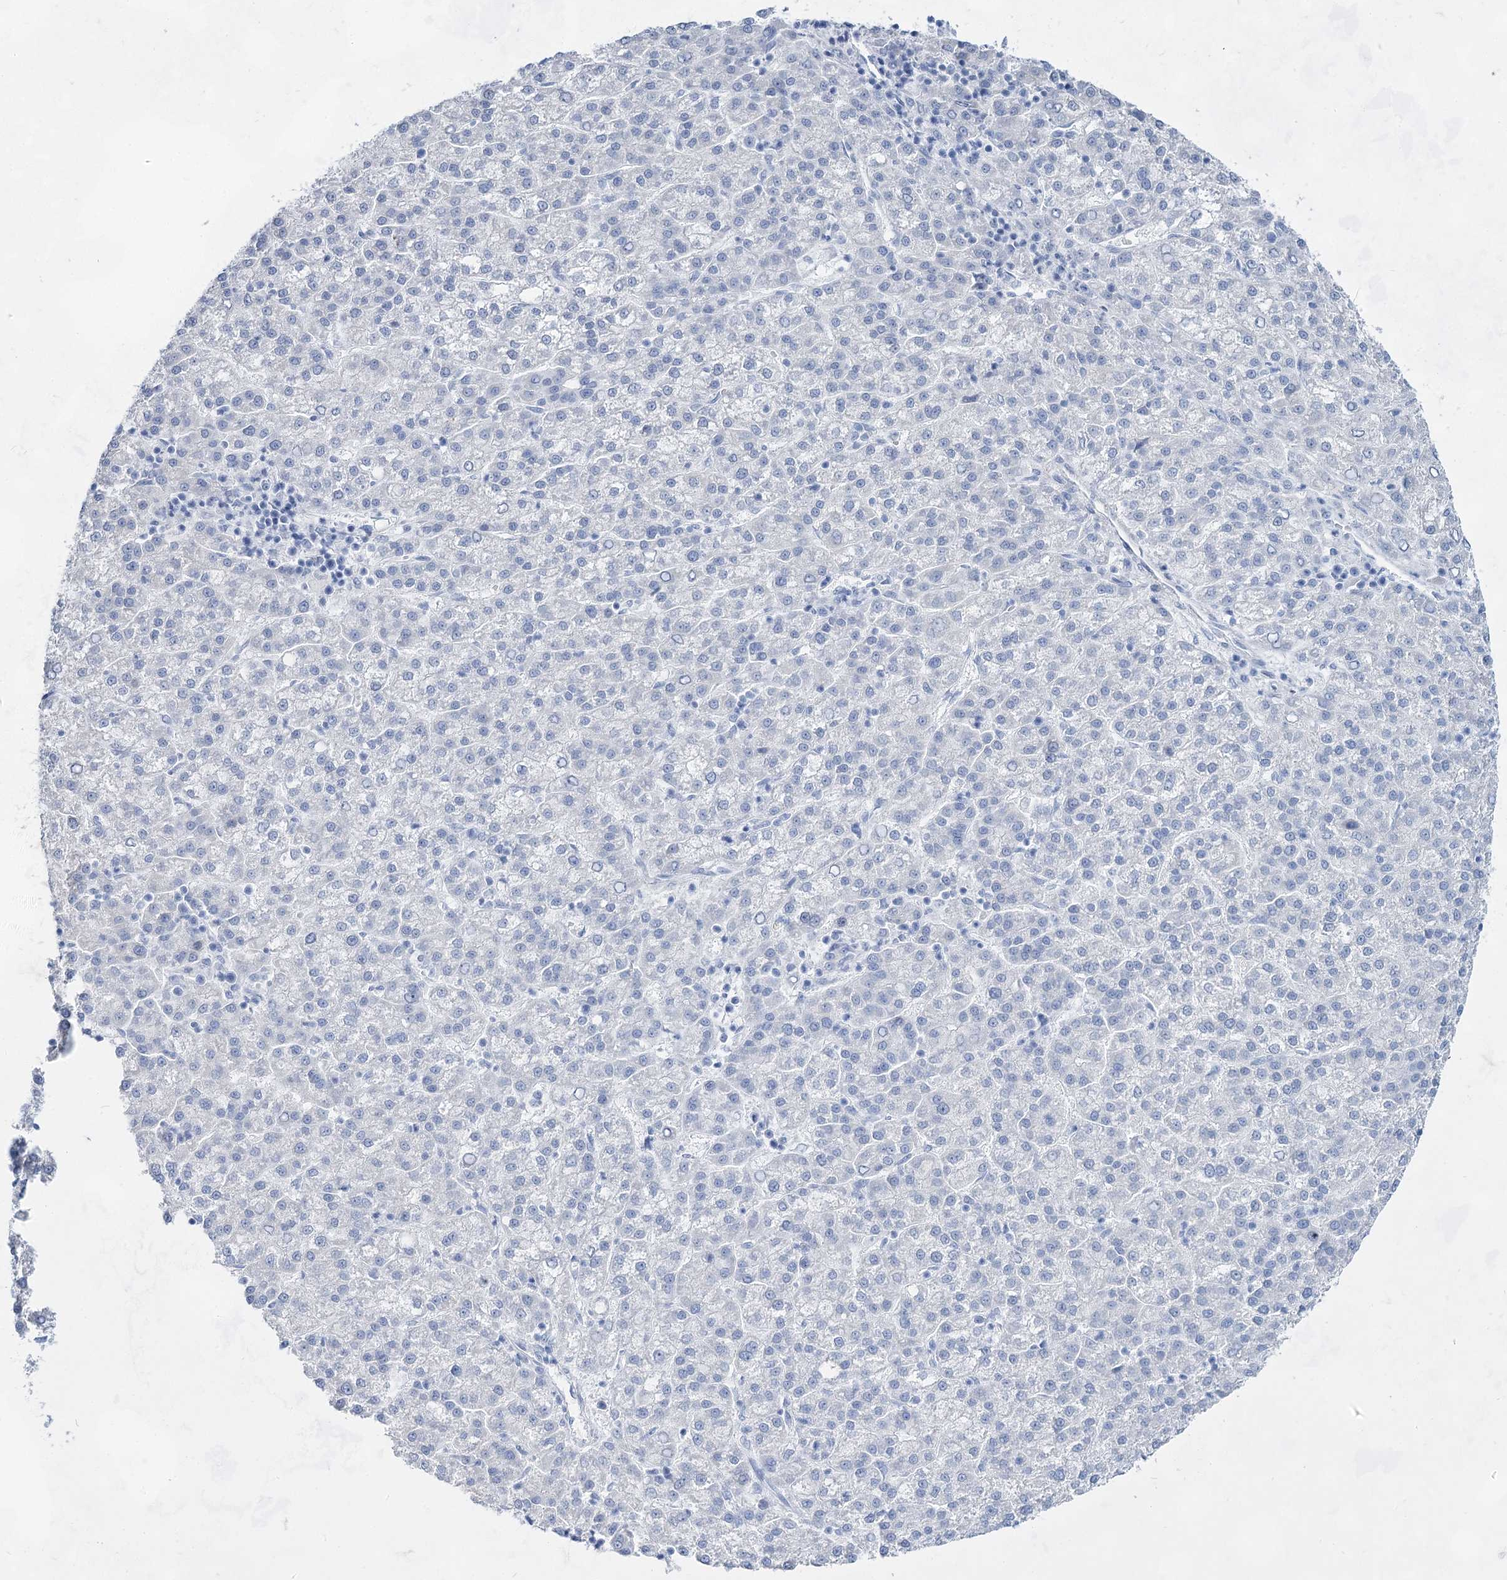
{"staining": {"intensity": "negative", "quantity": "none", "location": "none"}, "tissue": "liver cancer", "cell_type": "Tumor cells", "image_type": "cancer", "snomed": [{"axis": "morphology", "description": "Carcinoma, Hepatocellular, NOS"}, {"axis": "topography", "description": "Liver"}], "caption": "Micrograph shows no significant protein expression in tumor cells of liver cancer (hepatocellular carcinoma). (DAB (3,3'-diaminobenzidine) immunohistochemistry (IHC), high magnification).", "gene": "ACRV1", "patient": {"sex": "female", "age": 58}}